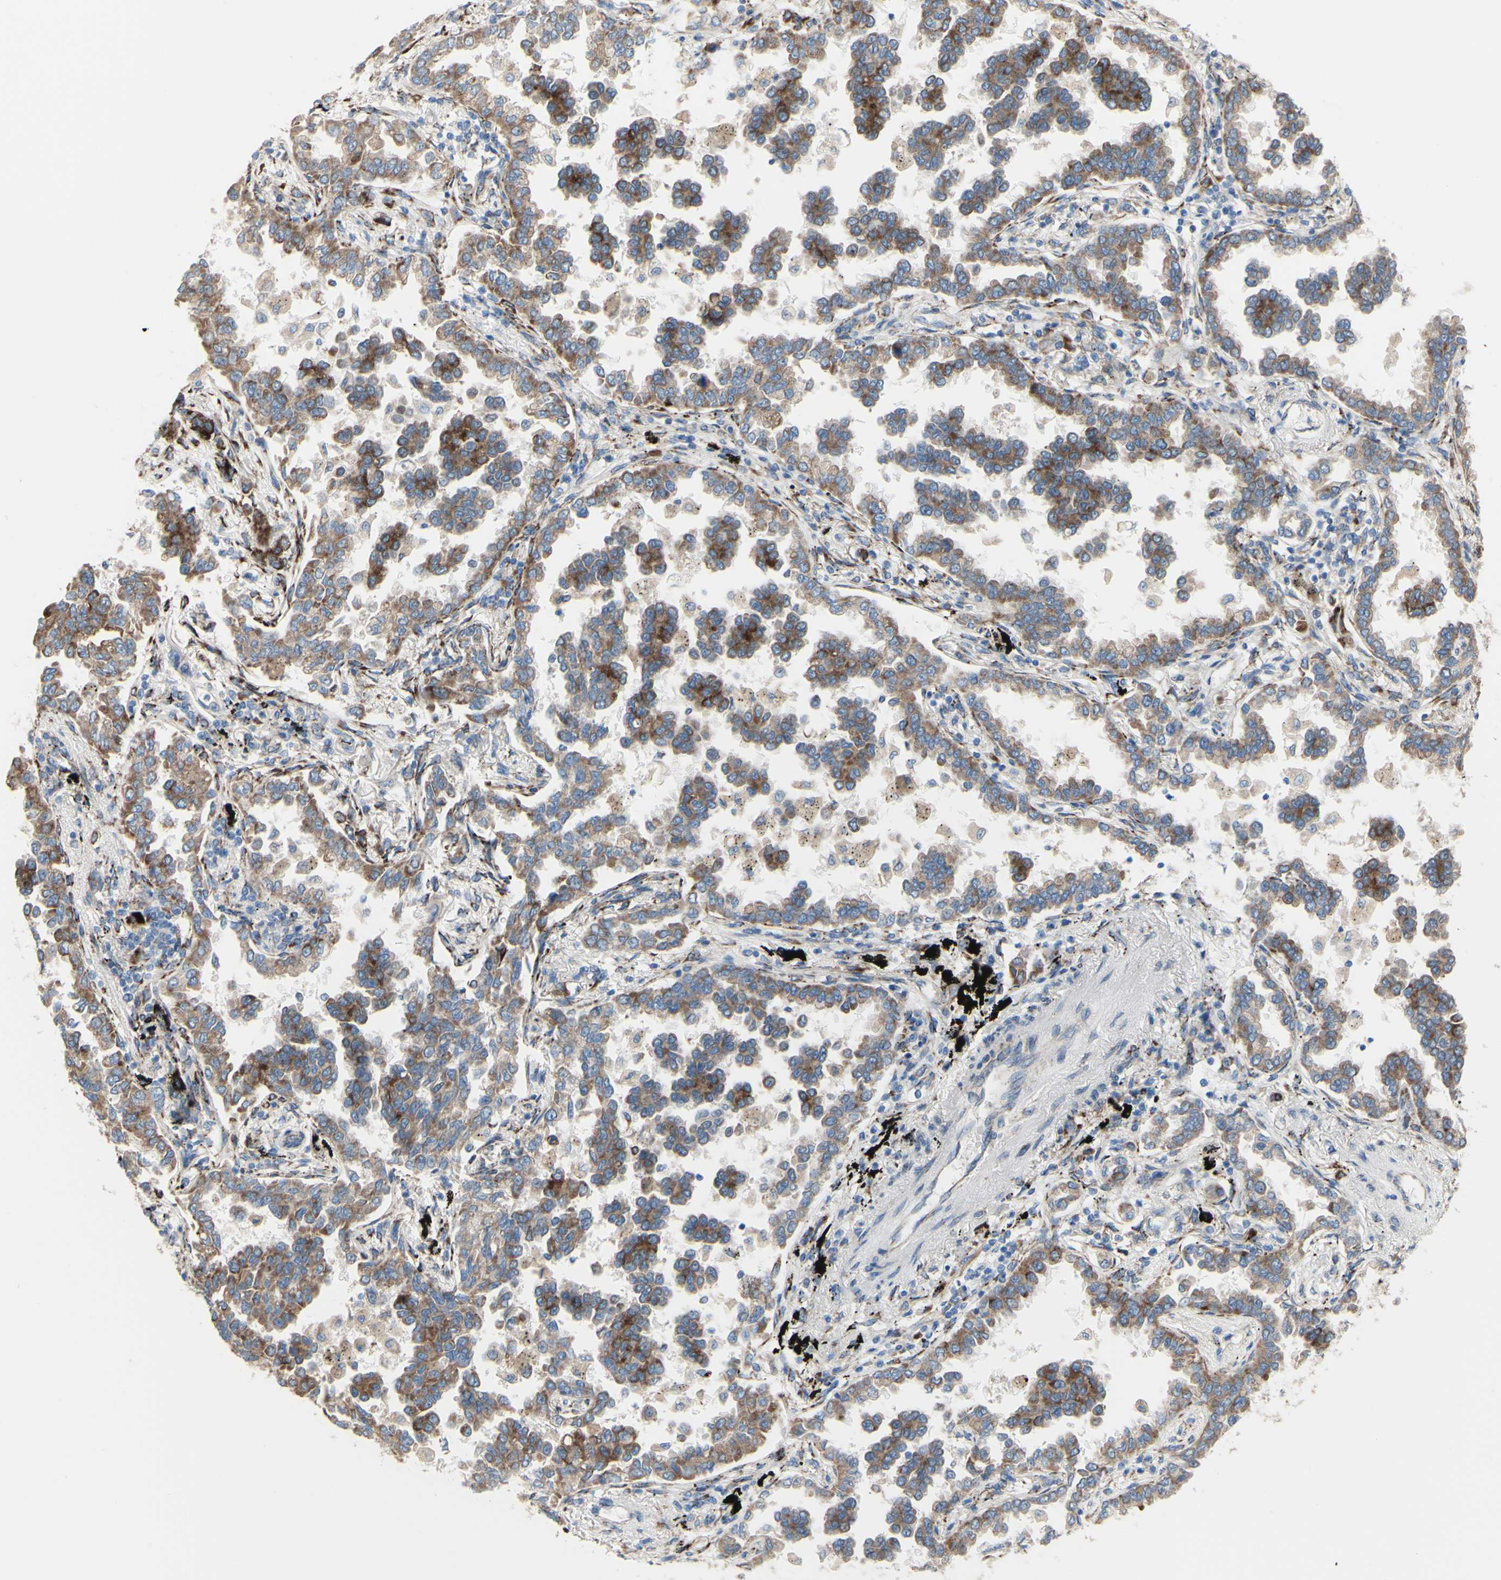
{"staining": {"intensity": "moderate", "quantity": ">75%", "location": "cytoplasmic/membranous"}, "tissue": "lung cancer", "cell_type": "Tumor cells", "image_type": "cancer", "snomed": [{"axis": "morphology", "description": "Normal tissue, NOS"}, {"axis": "morphology", "description": "Adenocarcinoma, NOS"}, {"axis": "topography", "description": "Lung"}], "caption": "This is an image of immunohistochemistry staining of lung cancer, which shows moderate positivity in the cytoplasmic/membranous of tumor cells.", "gene": "AGPAT5", "patient": {"sex": "male", "age": 59}}